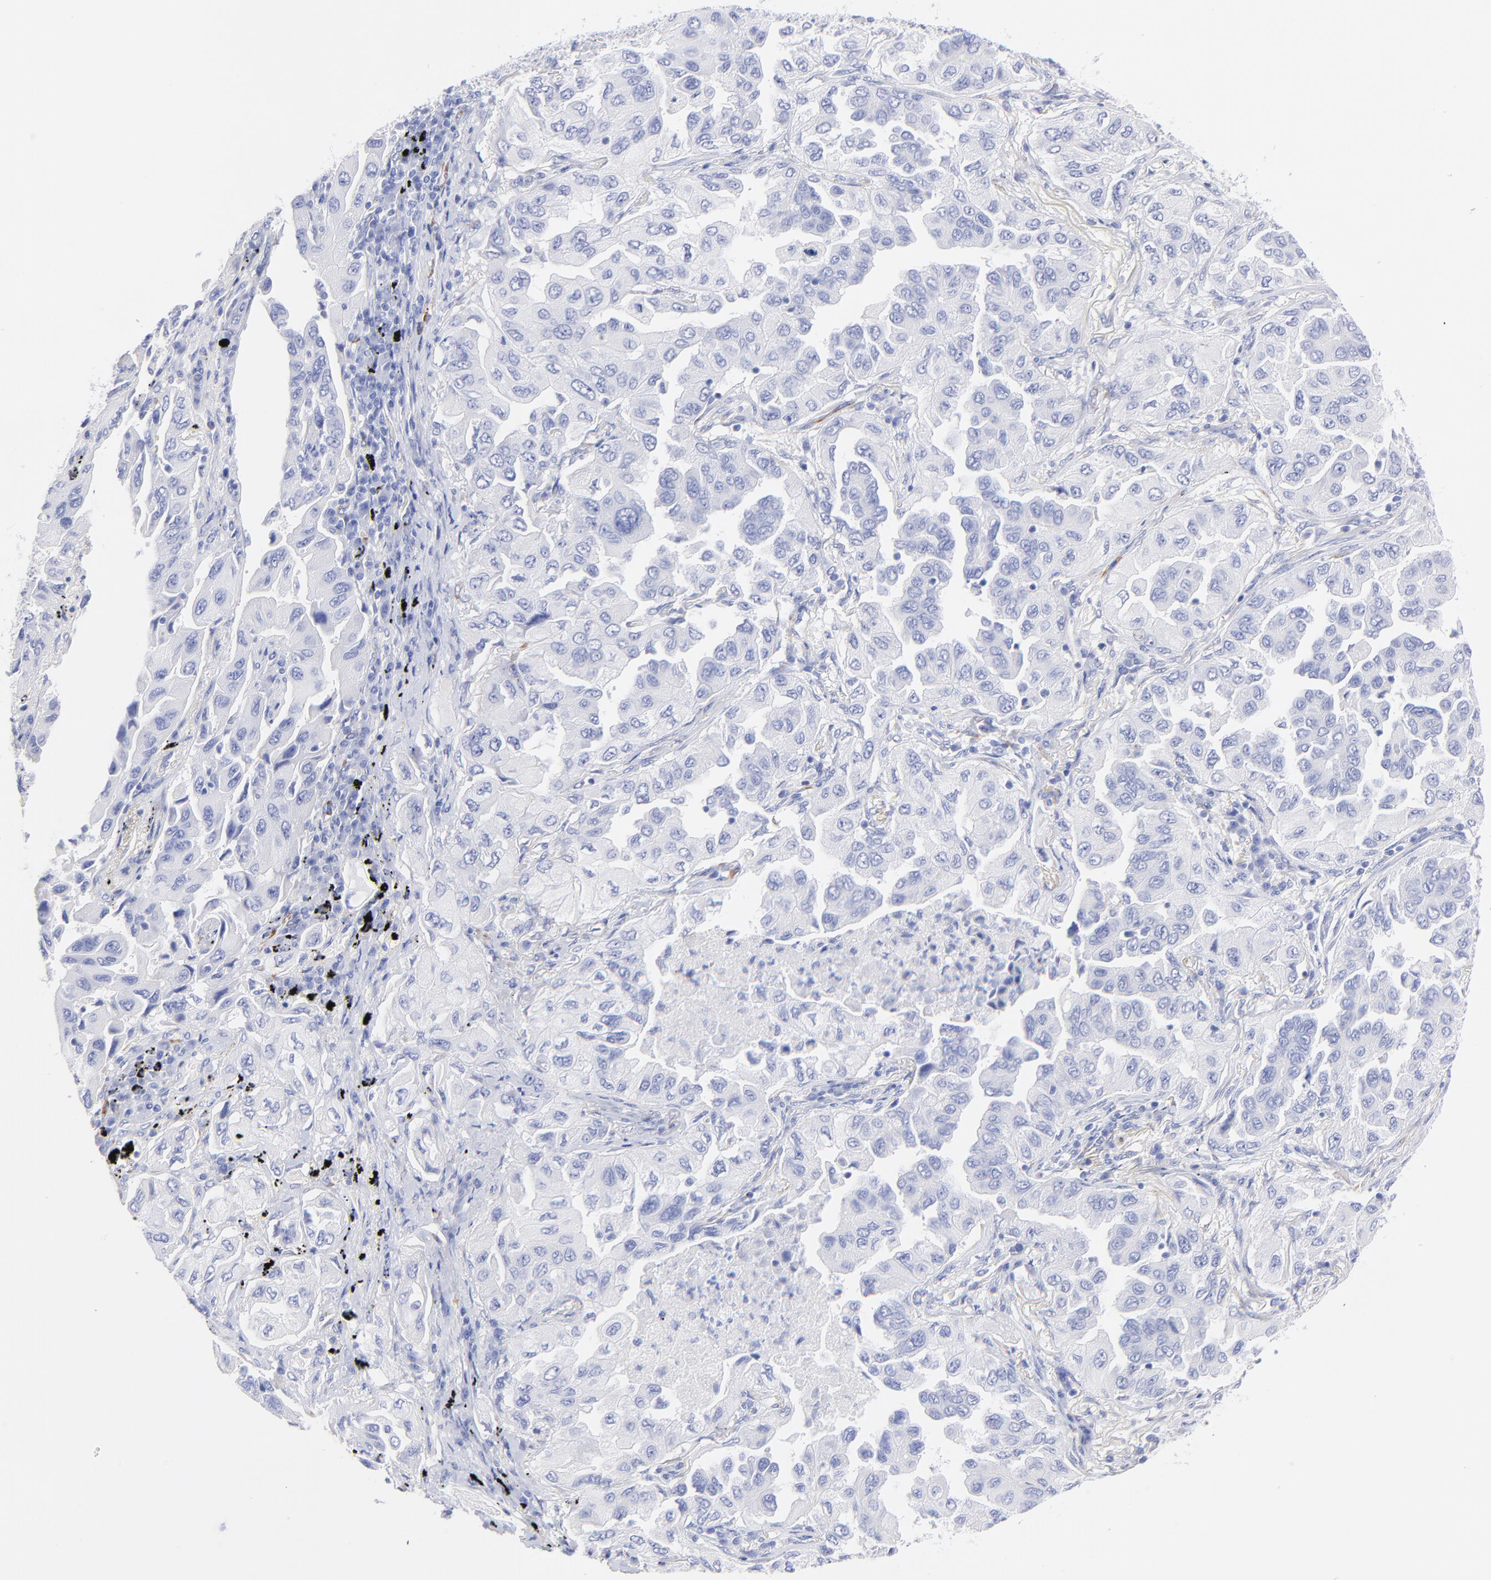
{"staining": {"intensity": "negative", "quantity": "none", "location": "none"}, "tissue": "lung cancer", "cell_type": "Tumor cells", "image_type": "cancer", "snomed": [{"axis": "morphology", "description": "Adenocarcinoma, NOS"}, {"axis": "topography", "description": "Lung"}], "caption": "An immunohistochemistry (IHC) histopathology image of lung cancer (adenocarcinoma) is shown. There is no staining in tumor cells of lung cancer (adenocarcinoma).", "gene": "C1QTNF6", "patient": {"sex": "female", "age": 65}}